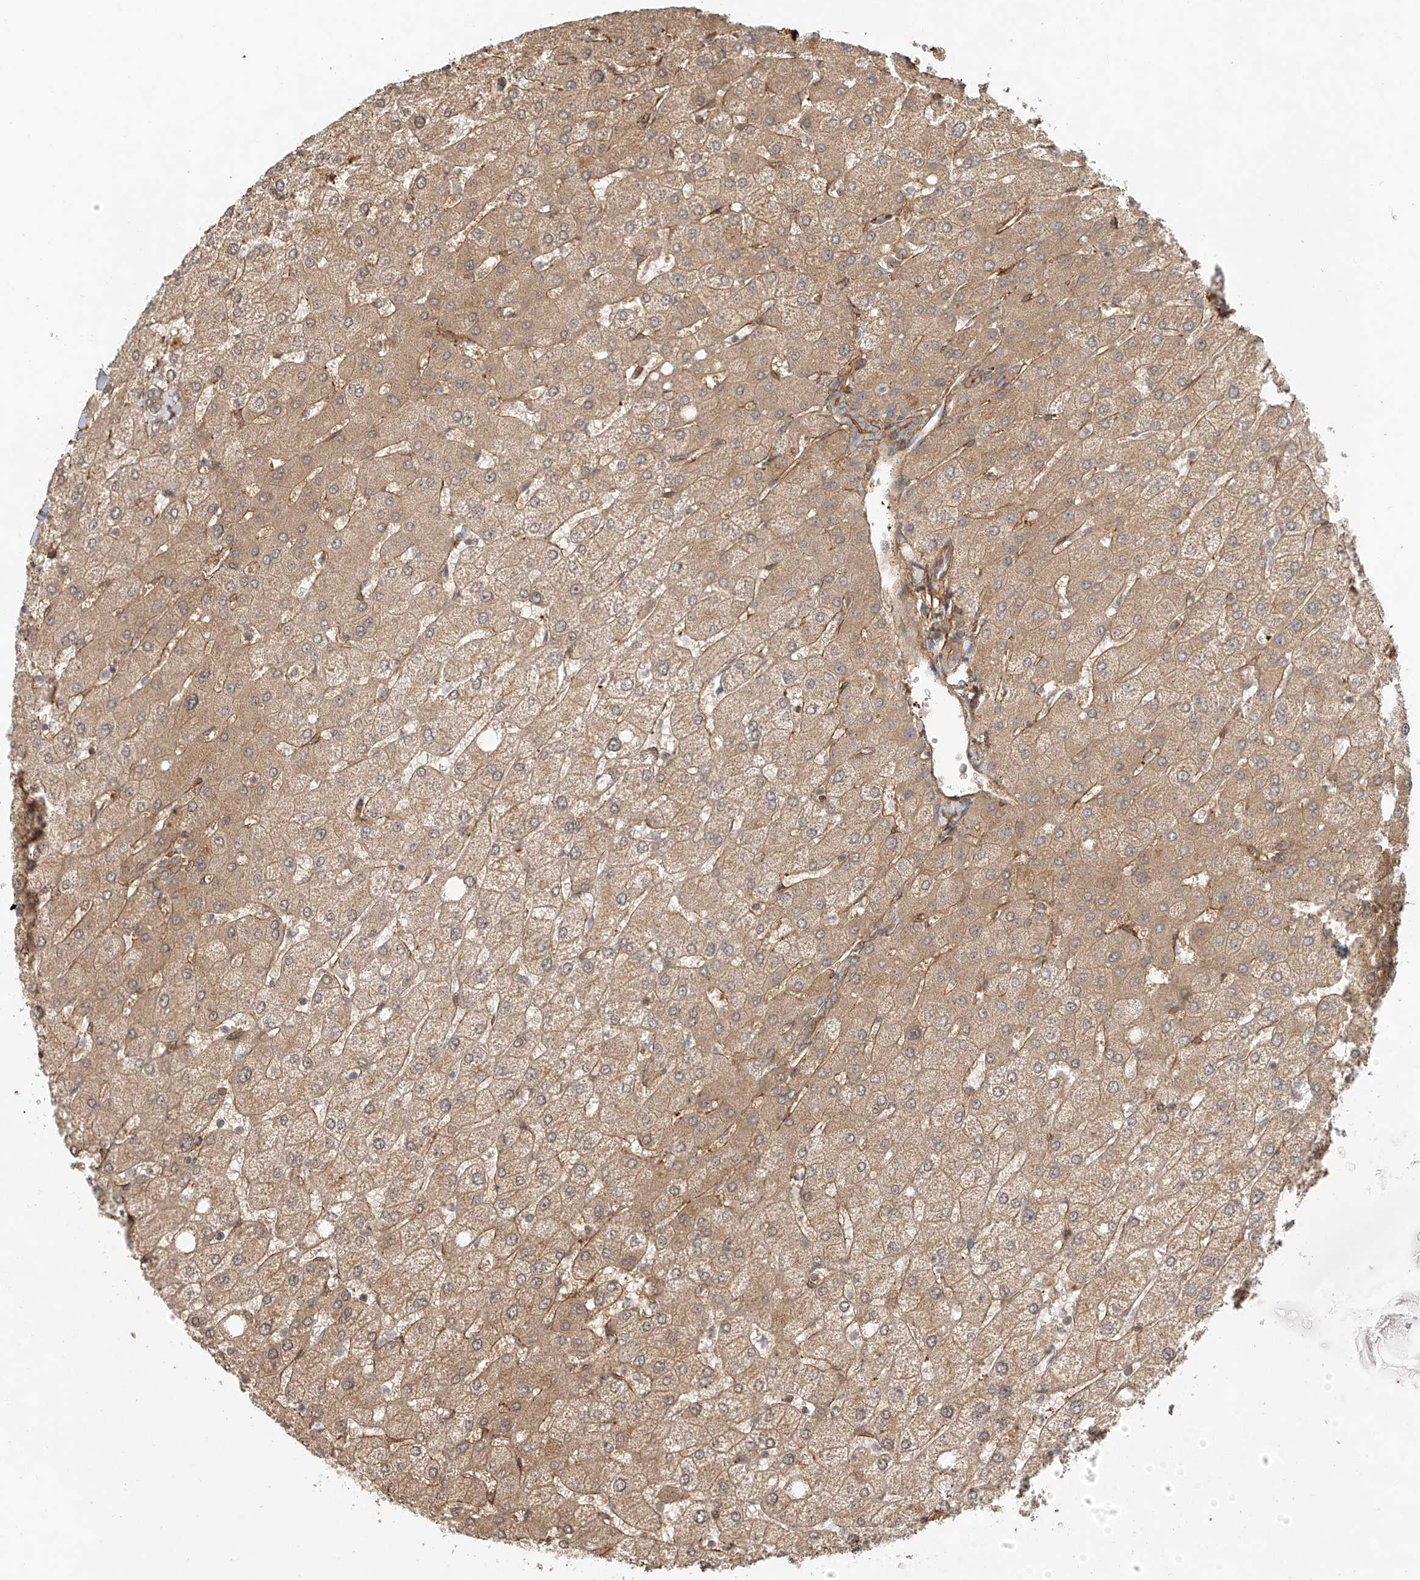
{"staining": {"intensity": "moderate", "quantity": "<25%", "location": "cytoplasmic/membranous"}, "tissue": "liver", "cell_type": "Cholangiocytes", "image_type": "normal", "snomed": [{"axis": "morphology", "description": "Normal tissue, NOS"}, {"axis": "topography", "description": "Liver"}], "caption": "Protein expression analysis of unremarkable liver demonstrates moderate cytoplasmic/membranous expression in approximately <25% of cholangiocytes.", "gene": "CSMD3", "patient": {"sex": "female", "age": 54}}